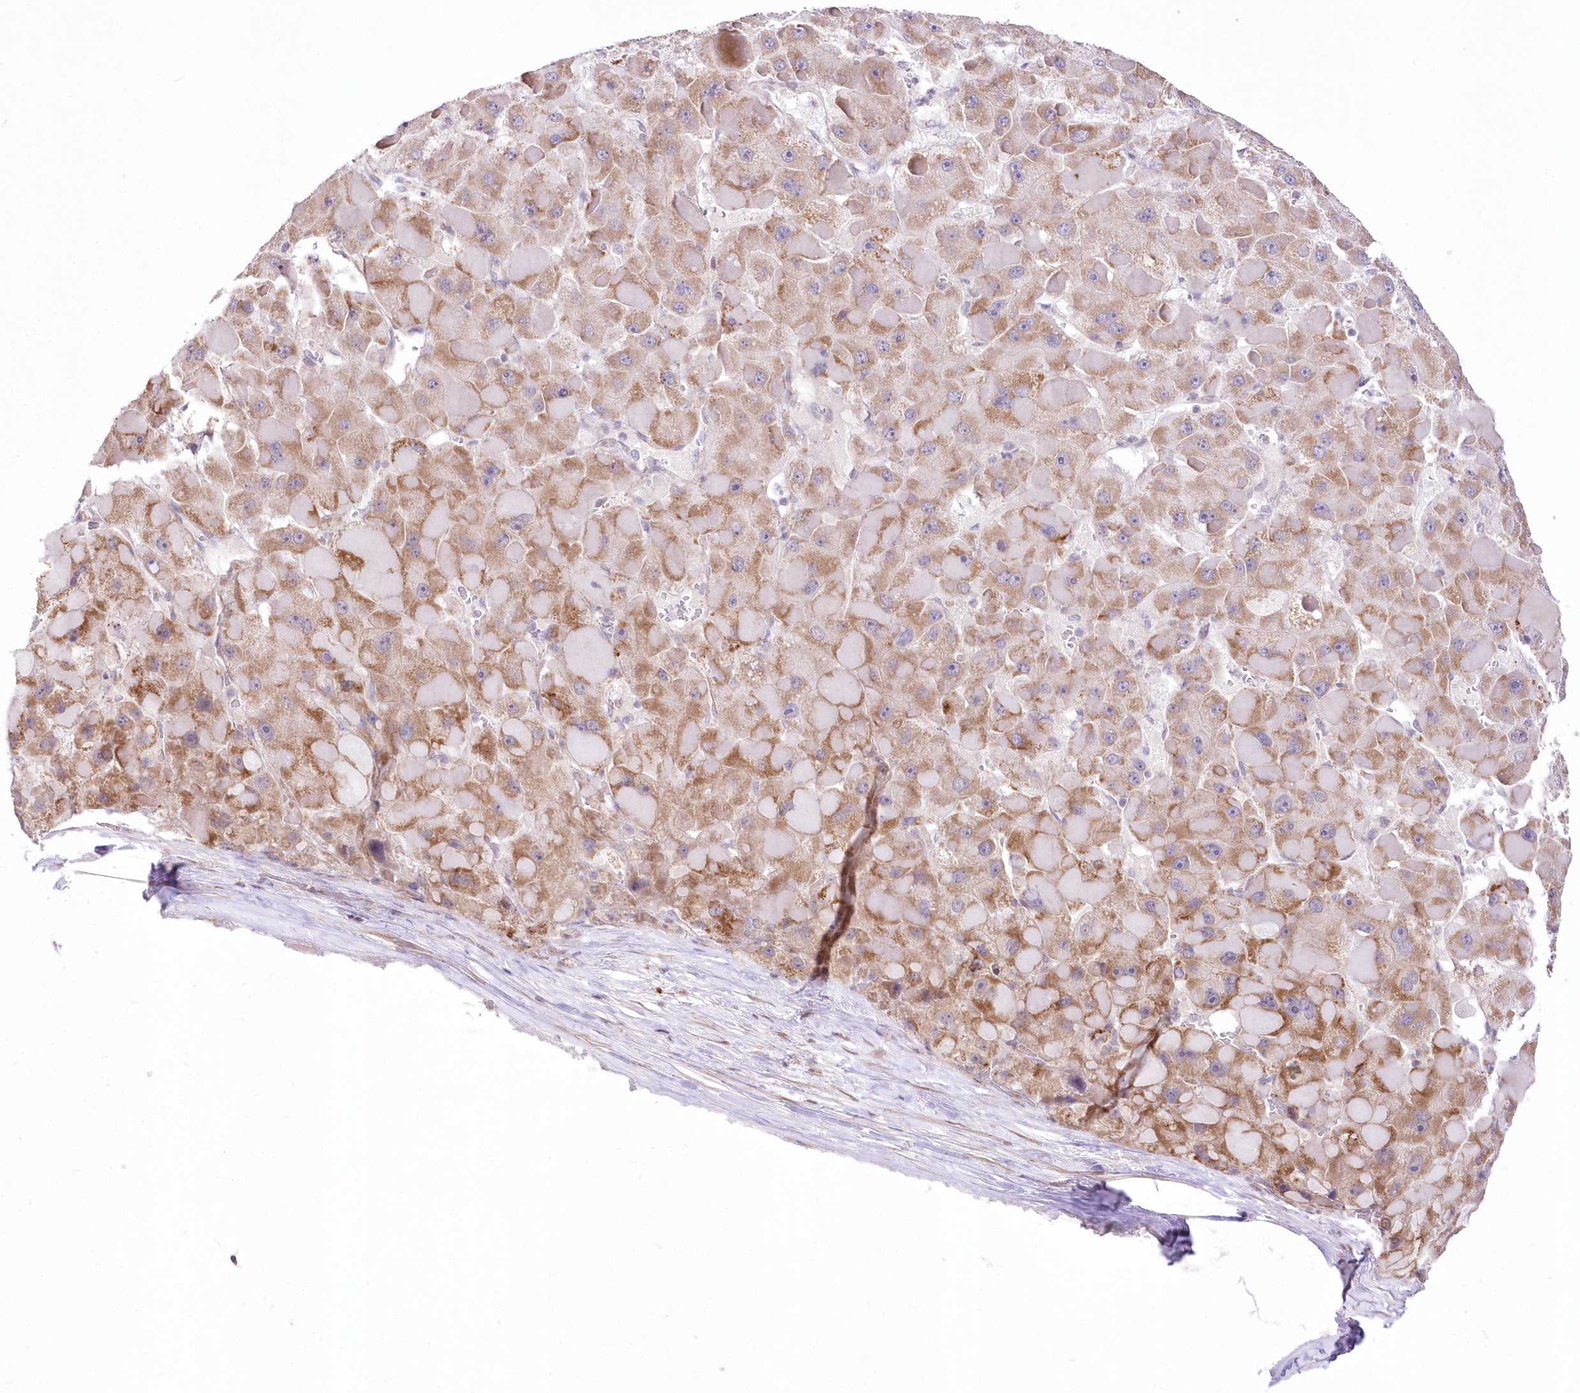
{"staining": {"intensity": "moderate", "quantity": "25%-75%", "location": "cytoplasmic/membranous"}, "tissue": "liver cancer", "cell_type": "Tumor cells", "image_type": "cancer", "snomed": [{"axis": "morphology", "description": "Carcinoma, Hepatocellular, NOS"}, {"axis": "topography", "description": "Liver"}], "caption": "Immunohistochemistry (DAB (3,3'-diaminobenzidine)) staining of liver hepatocellular carcinoma reveals moderate cytoplasmic/membranous protein staining in approximately 25%-75% of tumor cells. The protein of interest is stained brown, and the nuclei are stained in blue (DAB (3,3'-diaminobenzidine) IHC with brightfield microscopy, high magnification).", "gene": "FAM241B", "patient": {"sex": "female", "age": 73}}